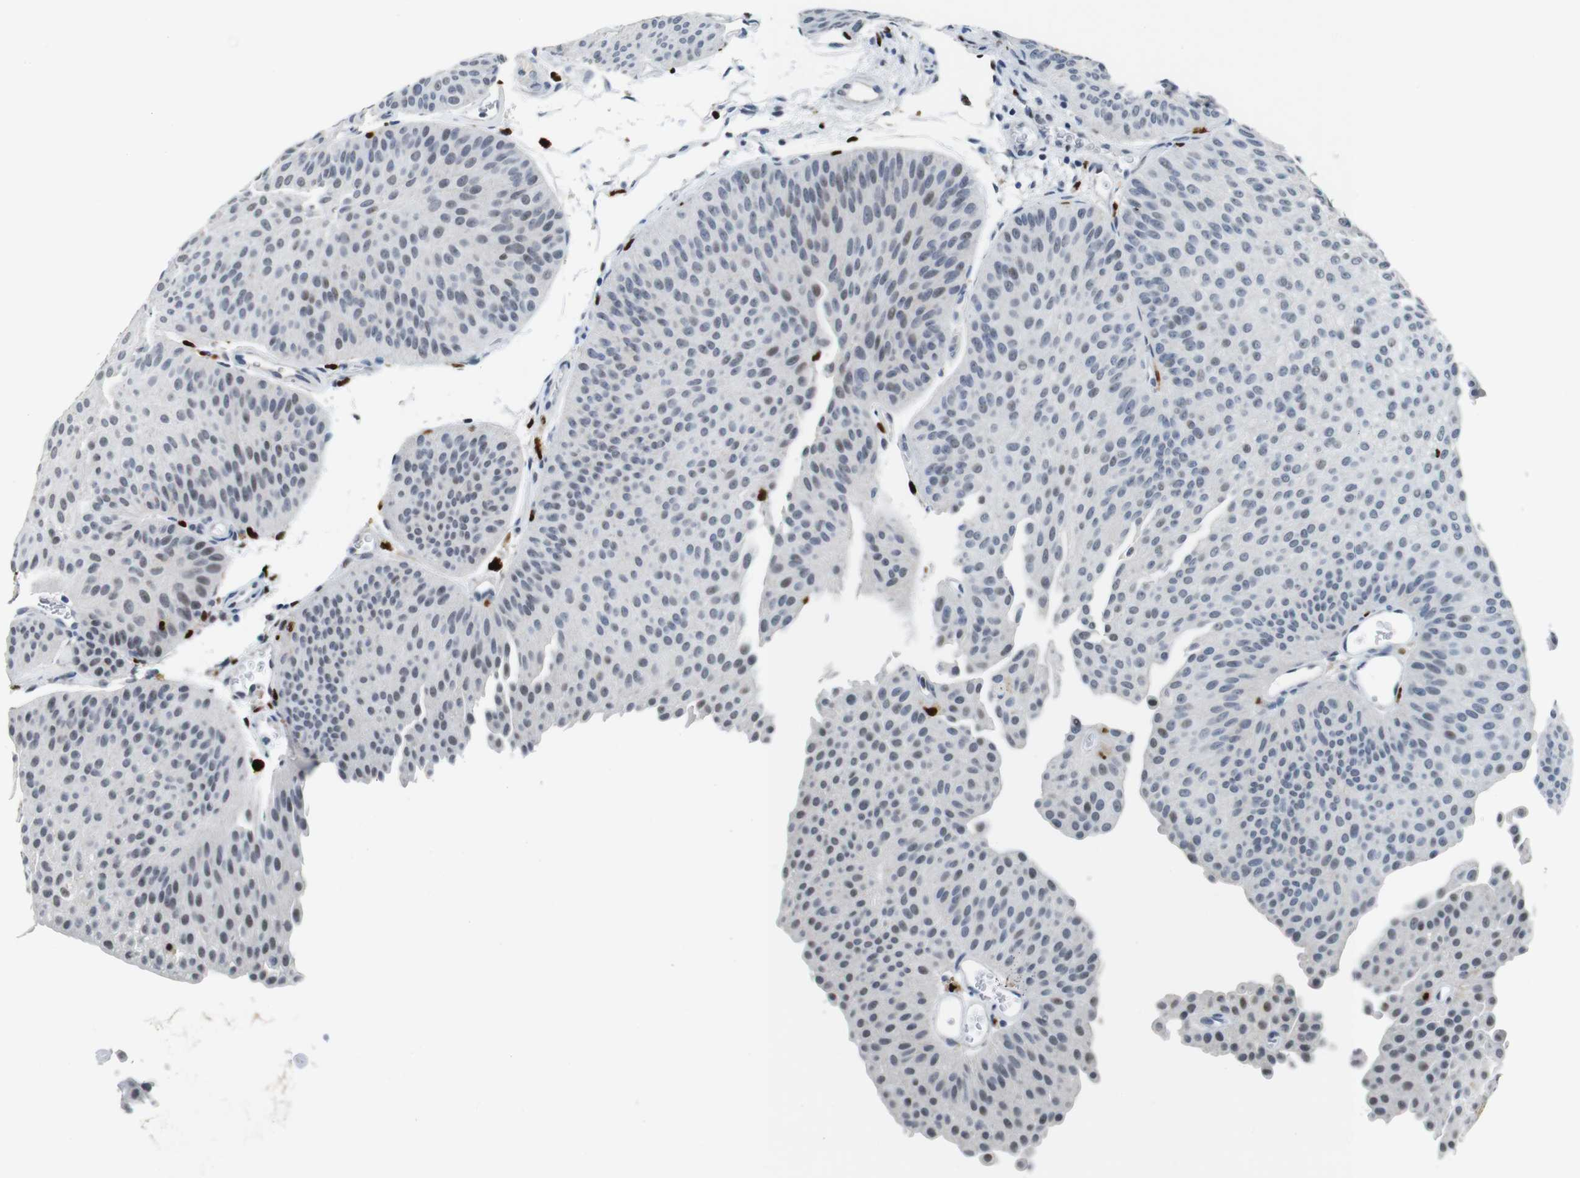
{"staining": {"intensity": "weak", "quantity": "25%-75%", "location": "nuclear"}, "tissue": "urothelial cancer", "cell_type": "Tumor cells", "image_type": "cancer", "snomed": [{"axis": "morphology", "description": "Urothelial carcinoma, Low grade"}, {"axis": "topography", "description": "Urinary bladder"}], "caption": "The image demonstrates a brown stain indicating the presence of a protein in the nuclear of tumor cells in urothelial carcinoma (low-grade). The staining was performed using DAB to visualize the protein expression in brown, while the nuclei were stained in blue with hematoxylin (Magnification: 20x).", "gene": "IRF8", "patient": {"sex": "female", "age": 60}}